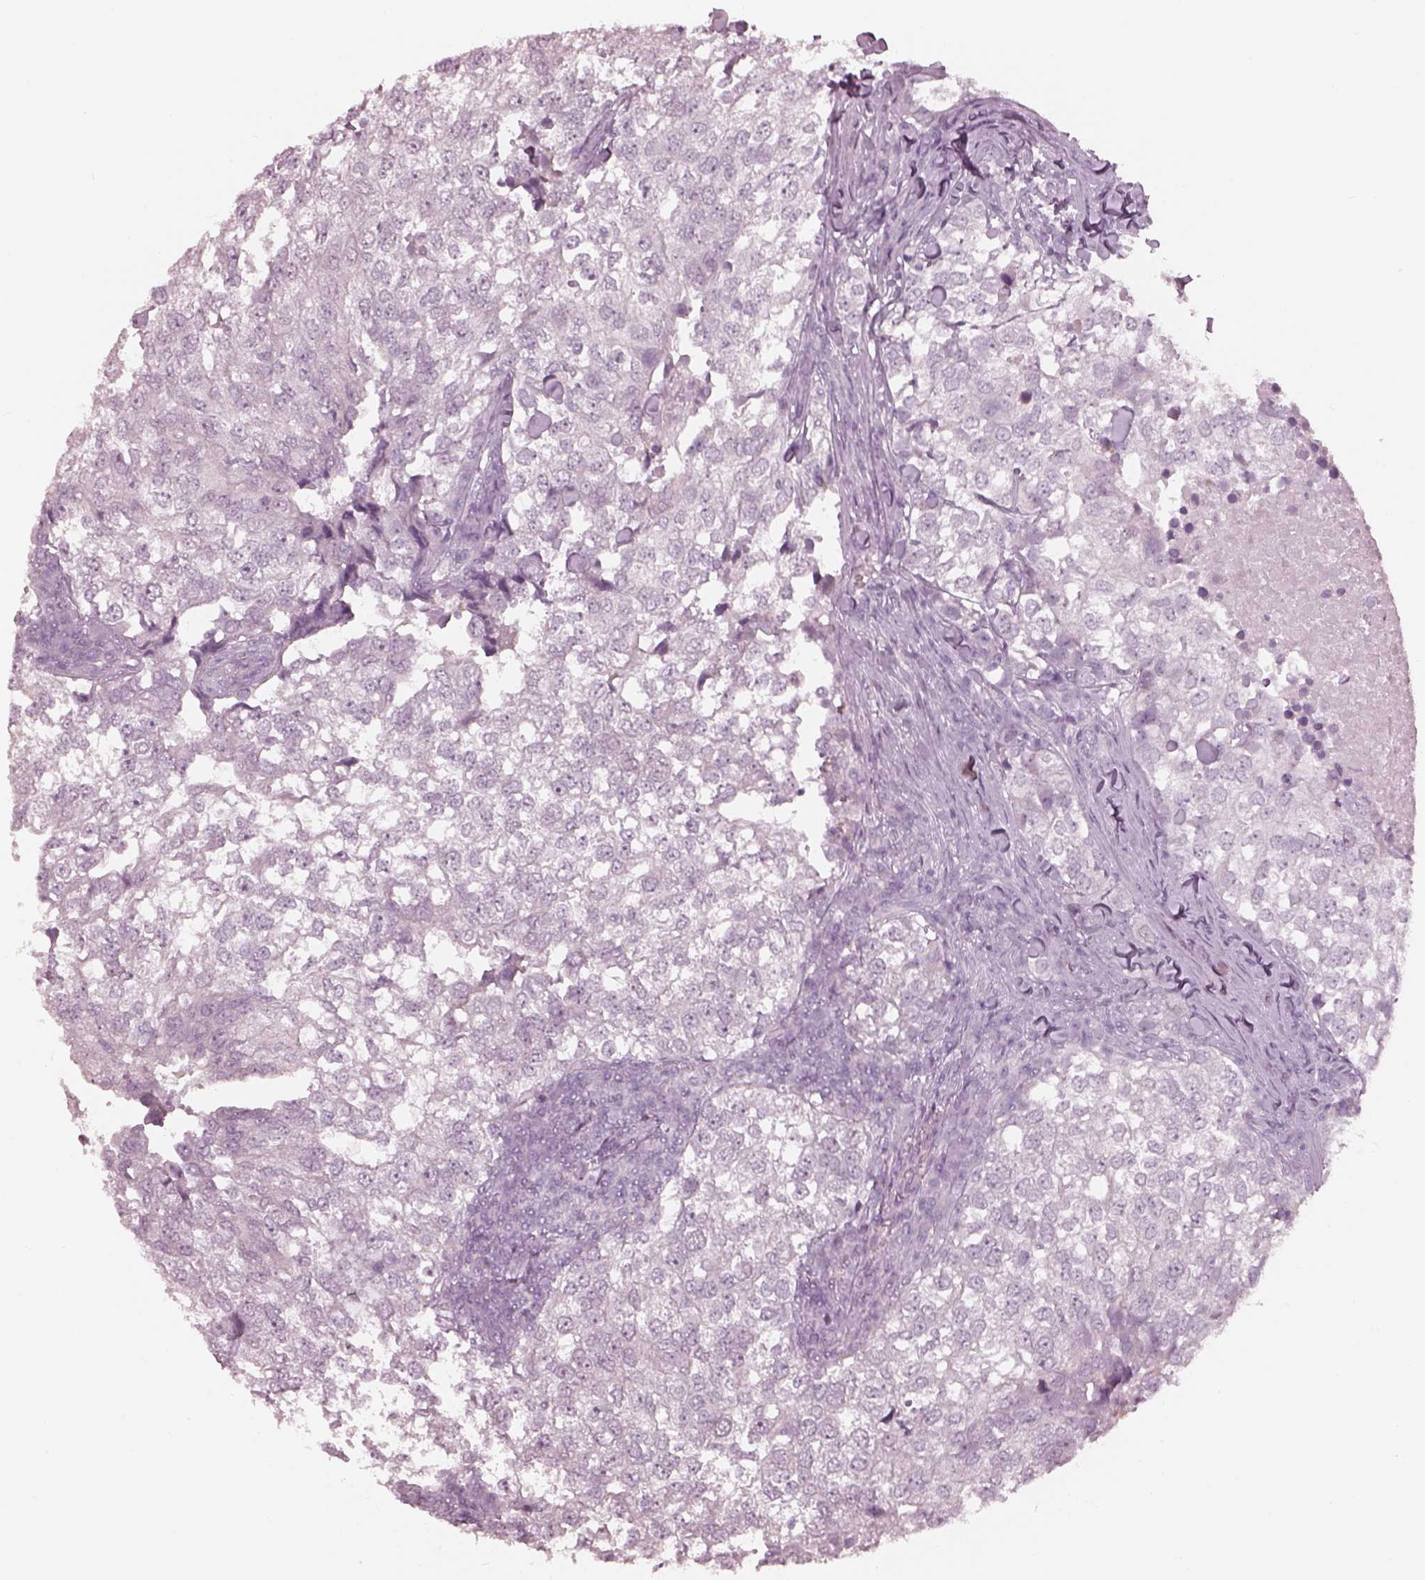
{"staining": {"intensity": "negative", "quantity": "none", "location": "none"}, "tissue": "breast cancer", "cell_type": "Tumor cells", "image_type": "cancer", "snomed": [{"axis": "morphology", "description": "Duct carcinoma"}, {"axis": "topography", "description": "Breast"}], "caption": "Tumor cells are negative for brown protein staining in intraductal carcinoma (breast). Brightfield microscopy of IHC stained with DAB (brown) and hematoxylin (blue), captured at high magnification.", "gene": "KRTAP24-1", "patient": {"sex": "female", "age": 30}}